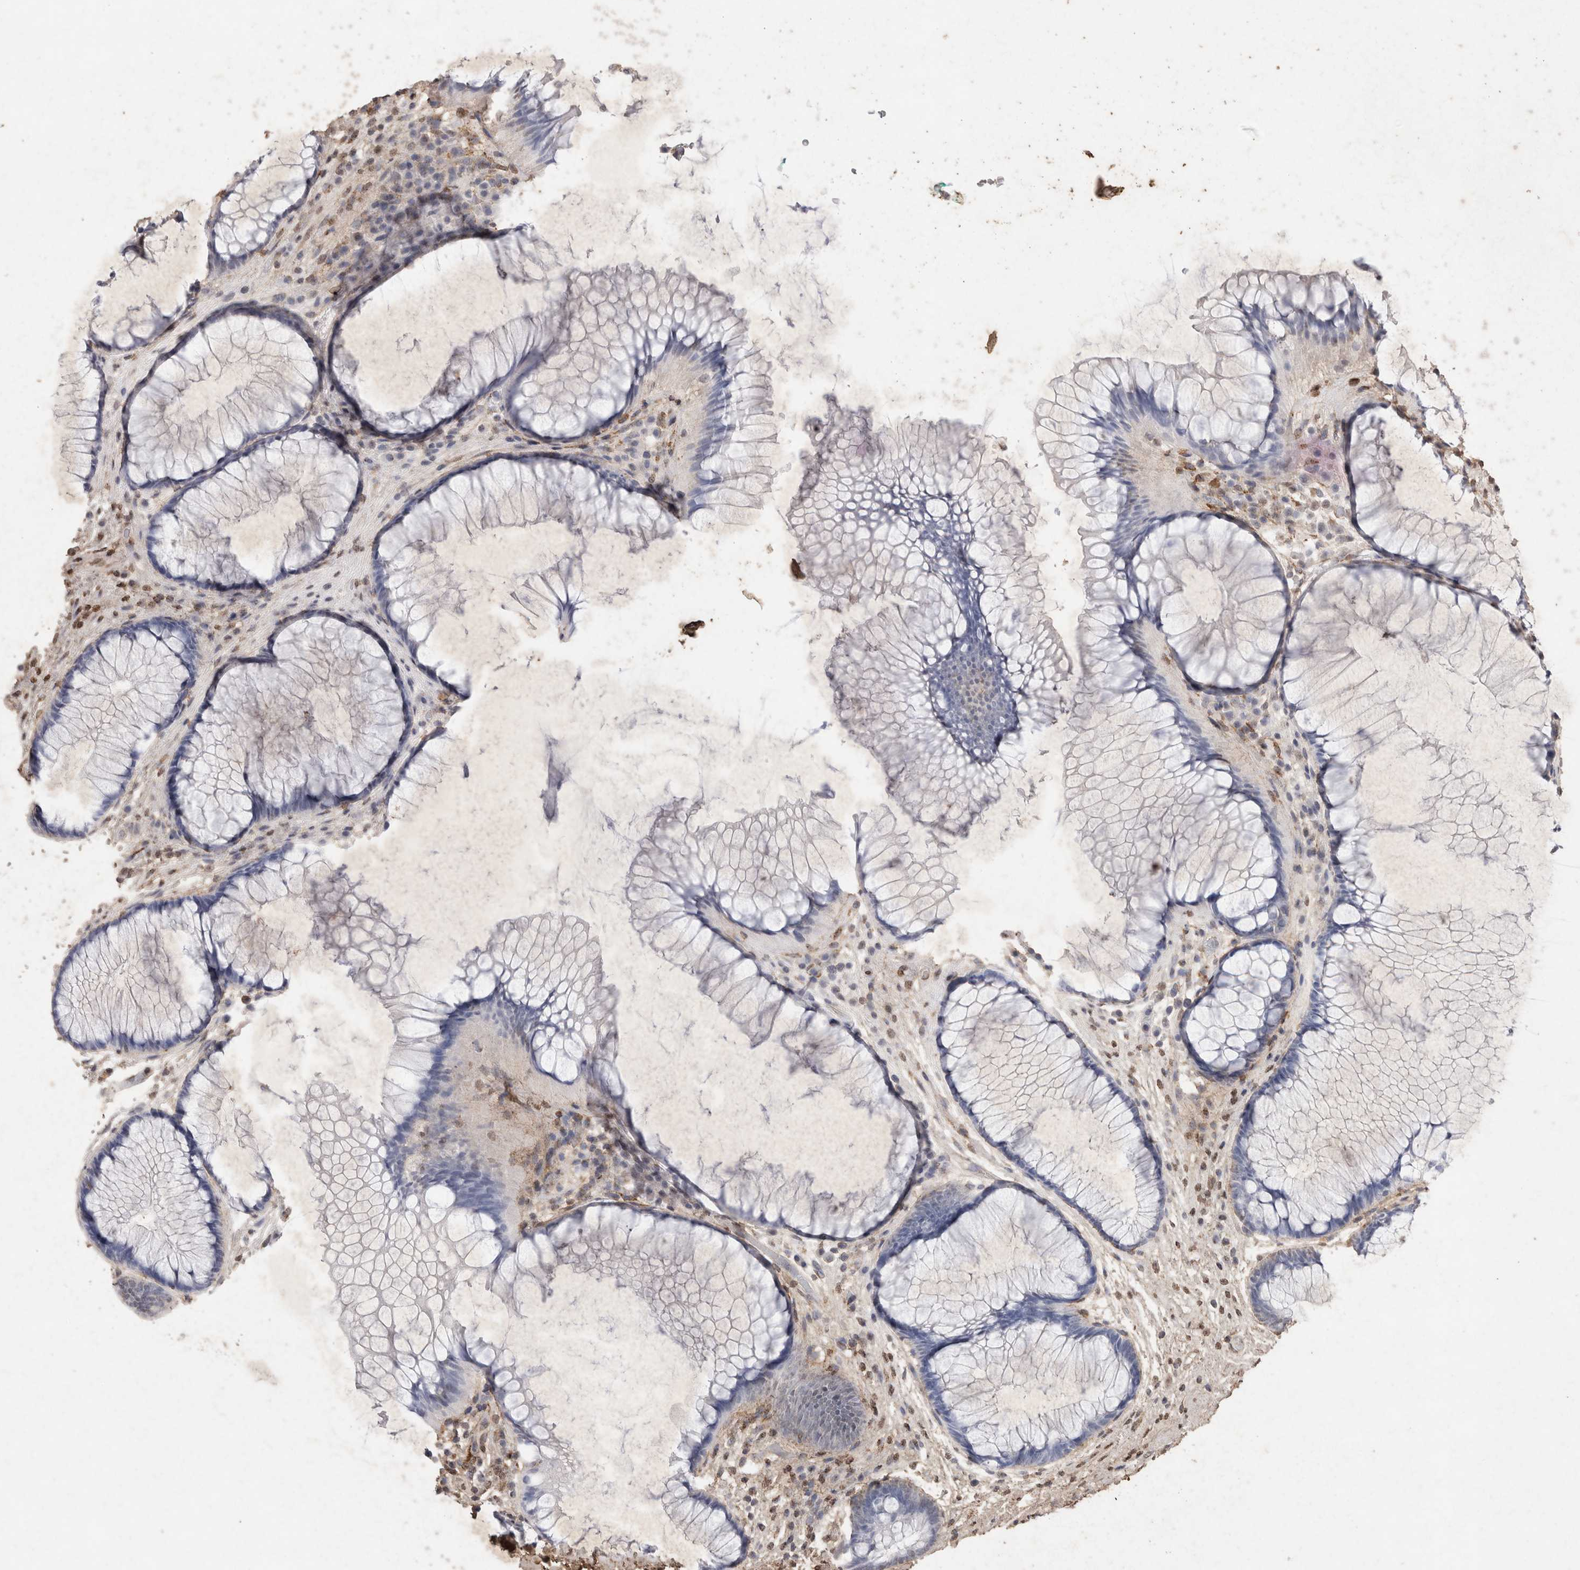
{"staining": {"intensity": "negative", "quantity": "none", "location": "none"}, "tissue": "rectum", "cell_type": "Glandular cells", "image_type": "normal", "snomed": [{"axis": "morphology", "description": "Normal tissue, NOS"}, {"axis": "topography", "description": "Rectum"}], "caption": "Immunohistochemical staining of unremarkable human rectum shows no significant expression in glandular cells. (DAB (3,3'-diaminobenzidine) immunohistochemistry visualized using brightfield microscopy, high magnification).", "gene": "C1QTNF5", "patient": {"sex": "male", "age": 51}}